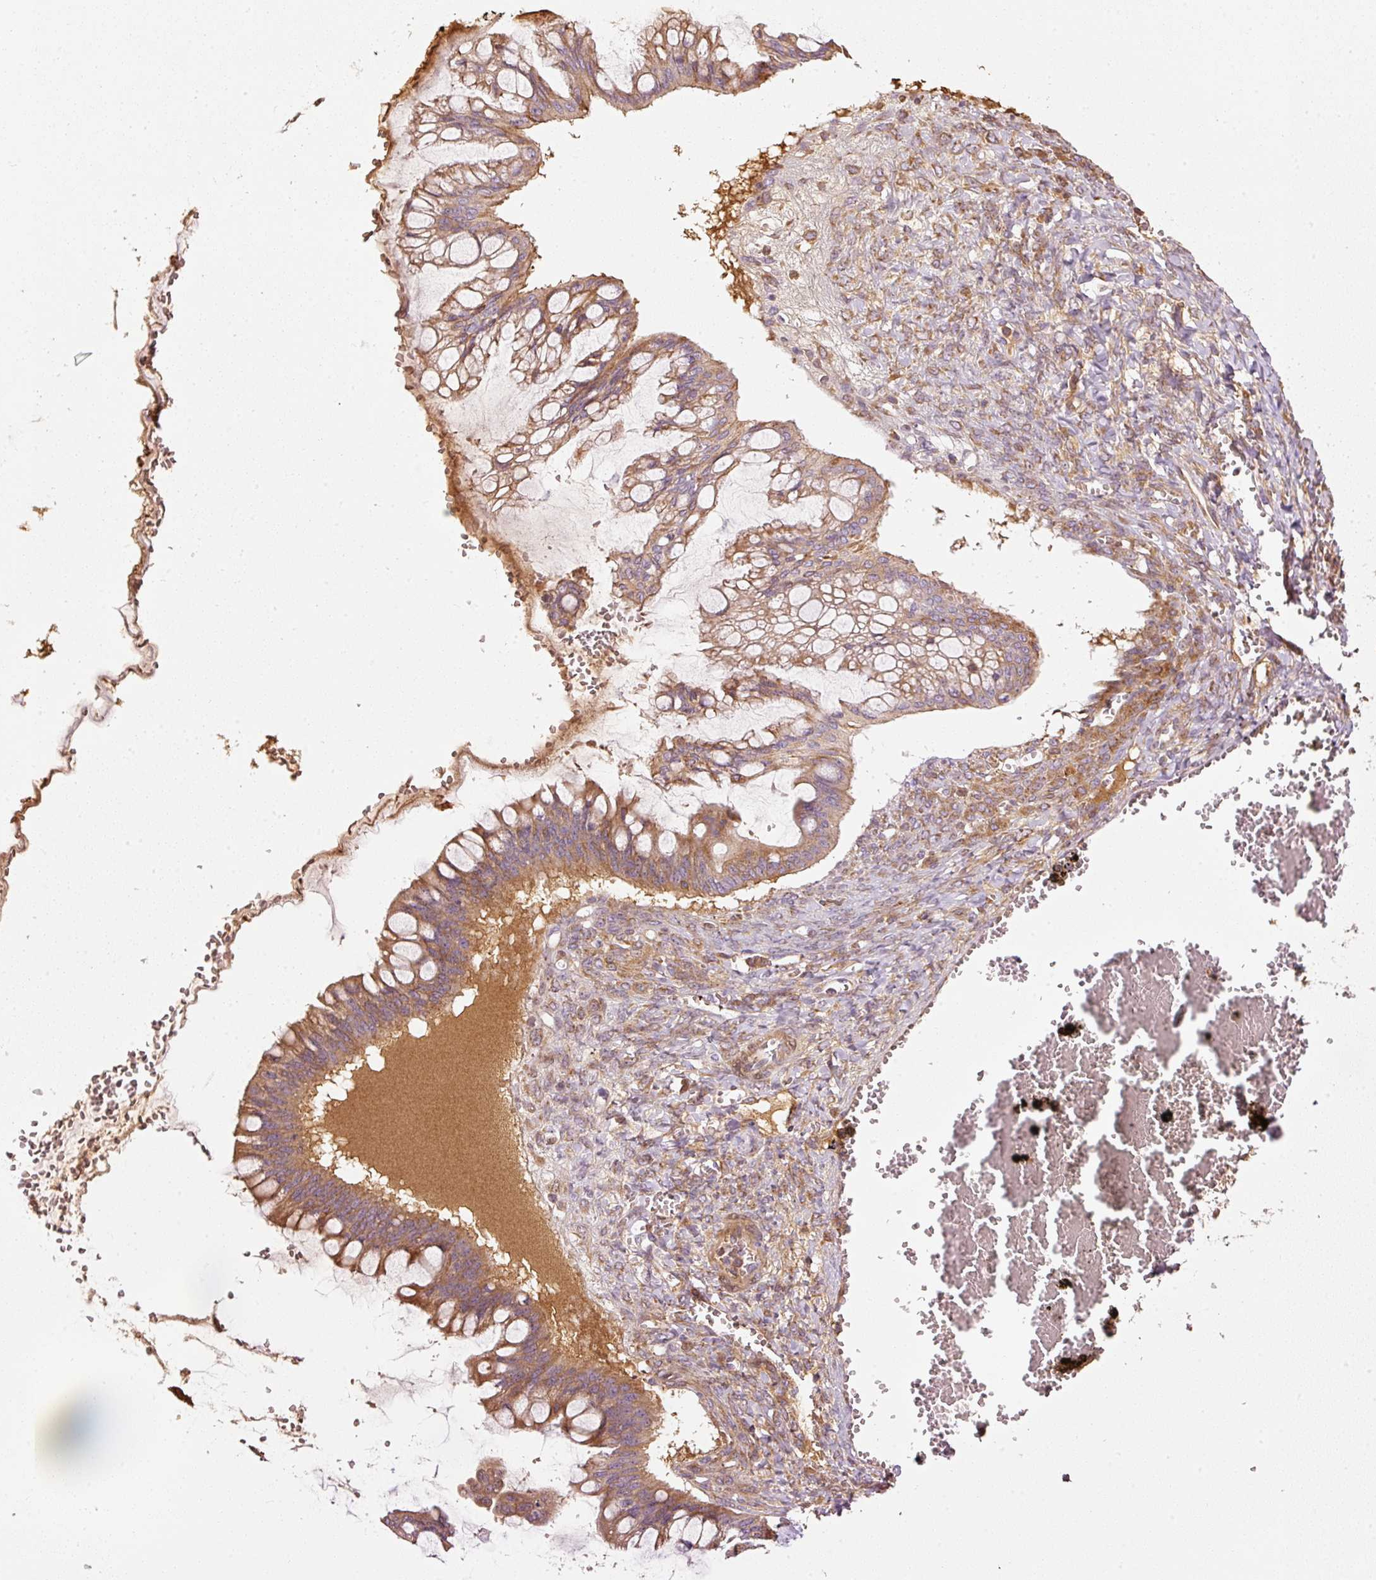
{"staining": {"intensity": "moderate", "quantity": ">75%", "location": "cytoplasmic/membranous"}, "tissue": "ovarian cancer", "cell_type": "Tumor cells", "image_type": "cancer", "snomed": [{"axis": "morphology", "description": "Cystadenocarcinoma, mucinous, NOS"}, {"axis": "topography", "description": "Ovary"}], "caption": "A micrograph of ovarian cancer stained for a protein reveals moderate cytoplasmic/membranous brown staining in tumor cells.", "gene": "SERPING1", "patient": {"sex": "female", "age": 73}}